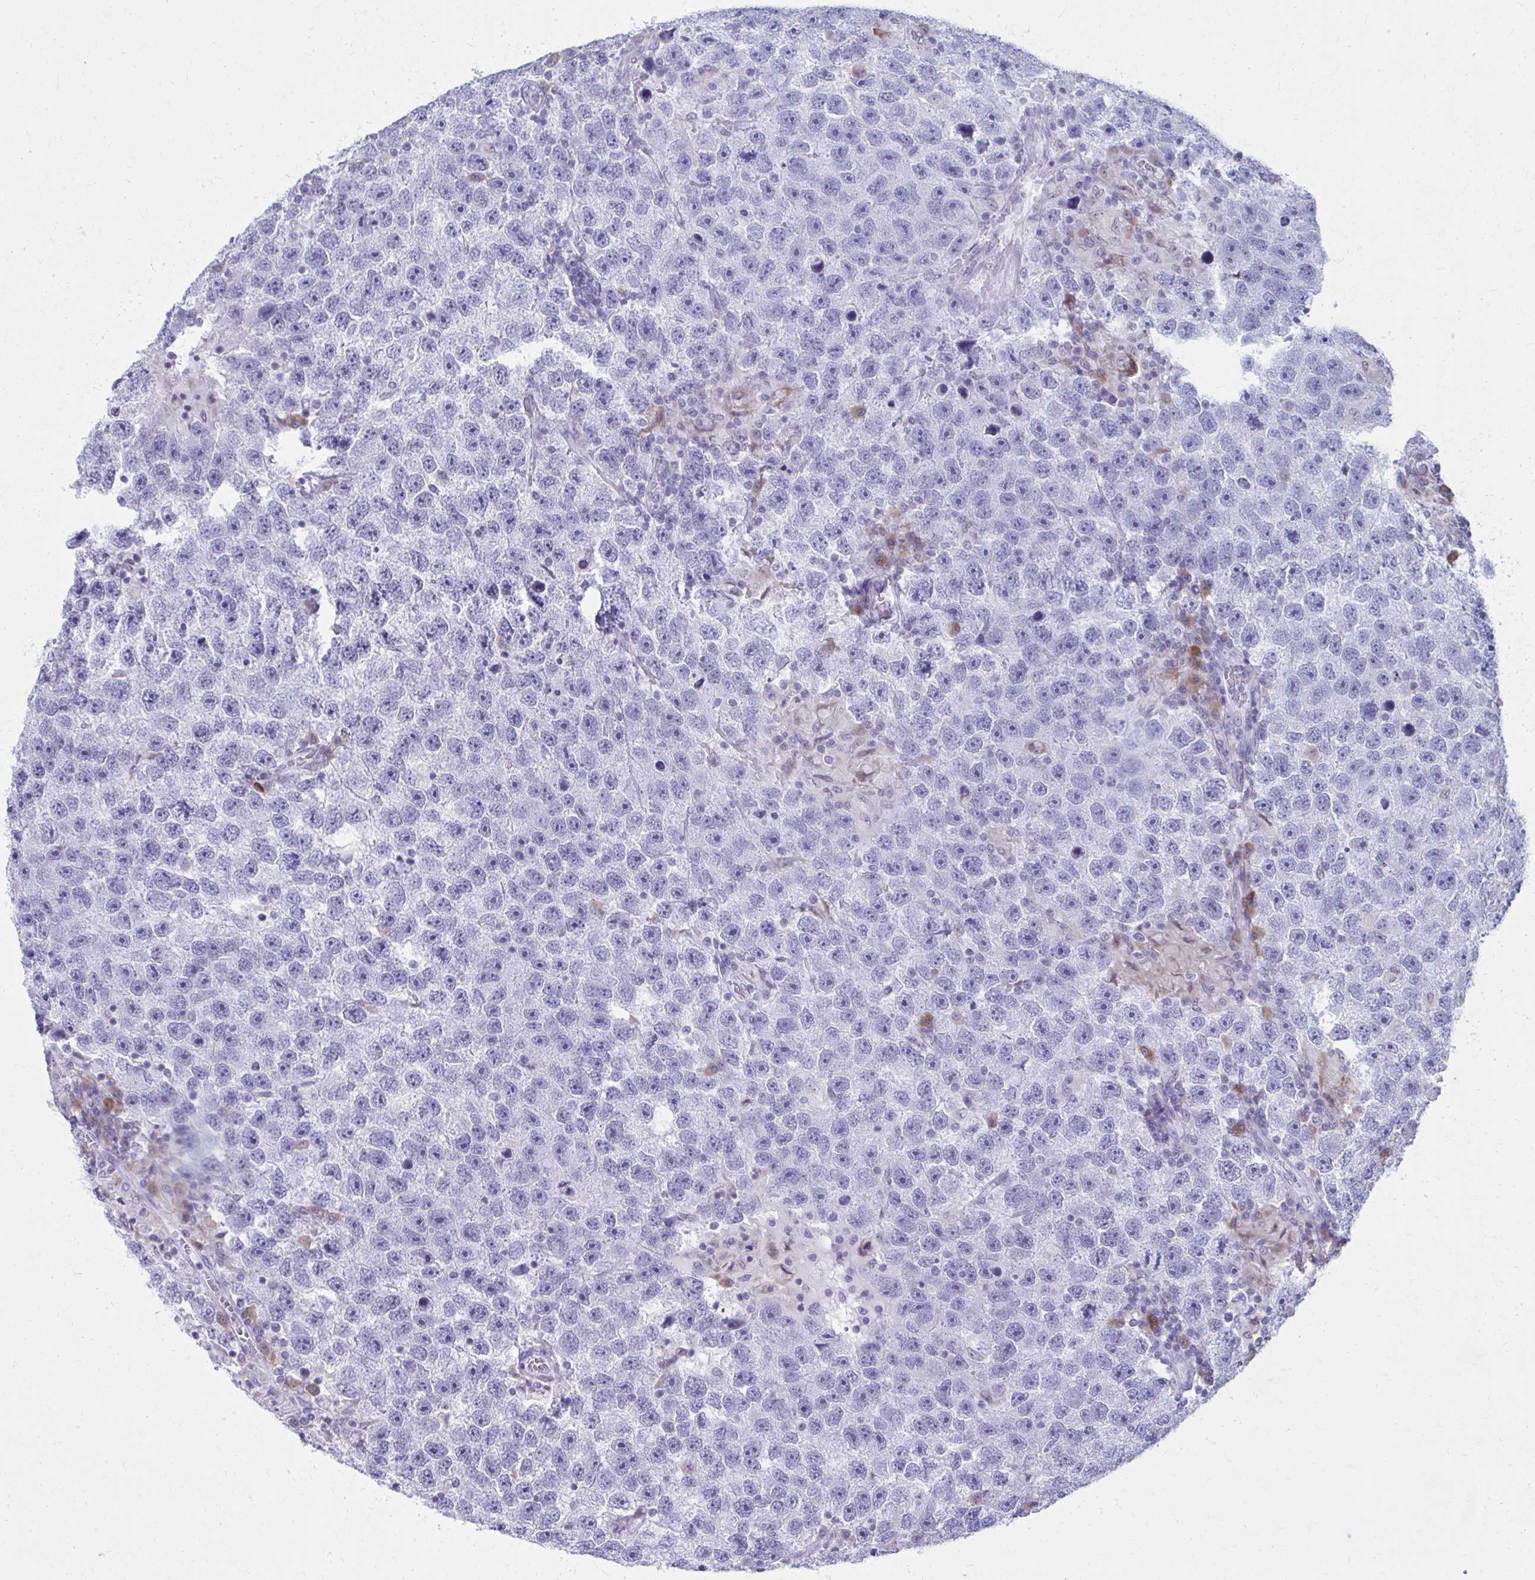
{"staining": {"intensity": "negative", "quantity": "none", "location": "none"}, "tissue": "testis cancer", "cell_type": "Tumor cells", "image_type": "cancer", "snomed": [{"axis": "morphology", "description": "Seminoma, NOS"}, {"axis": "topography", "description": "Testis"}], "caption": "Tumor cells show no significant expression in testis cancer (seminoma). (DAB IHC visualized using brightfield microscopy, high magnification).", "gene": "PROSER1", "patient": {"sex": "male", "age": 26}}